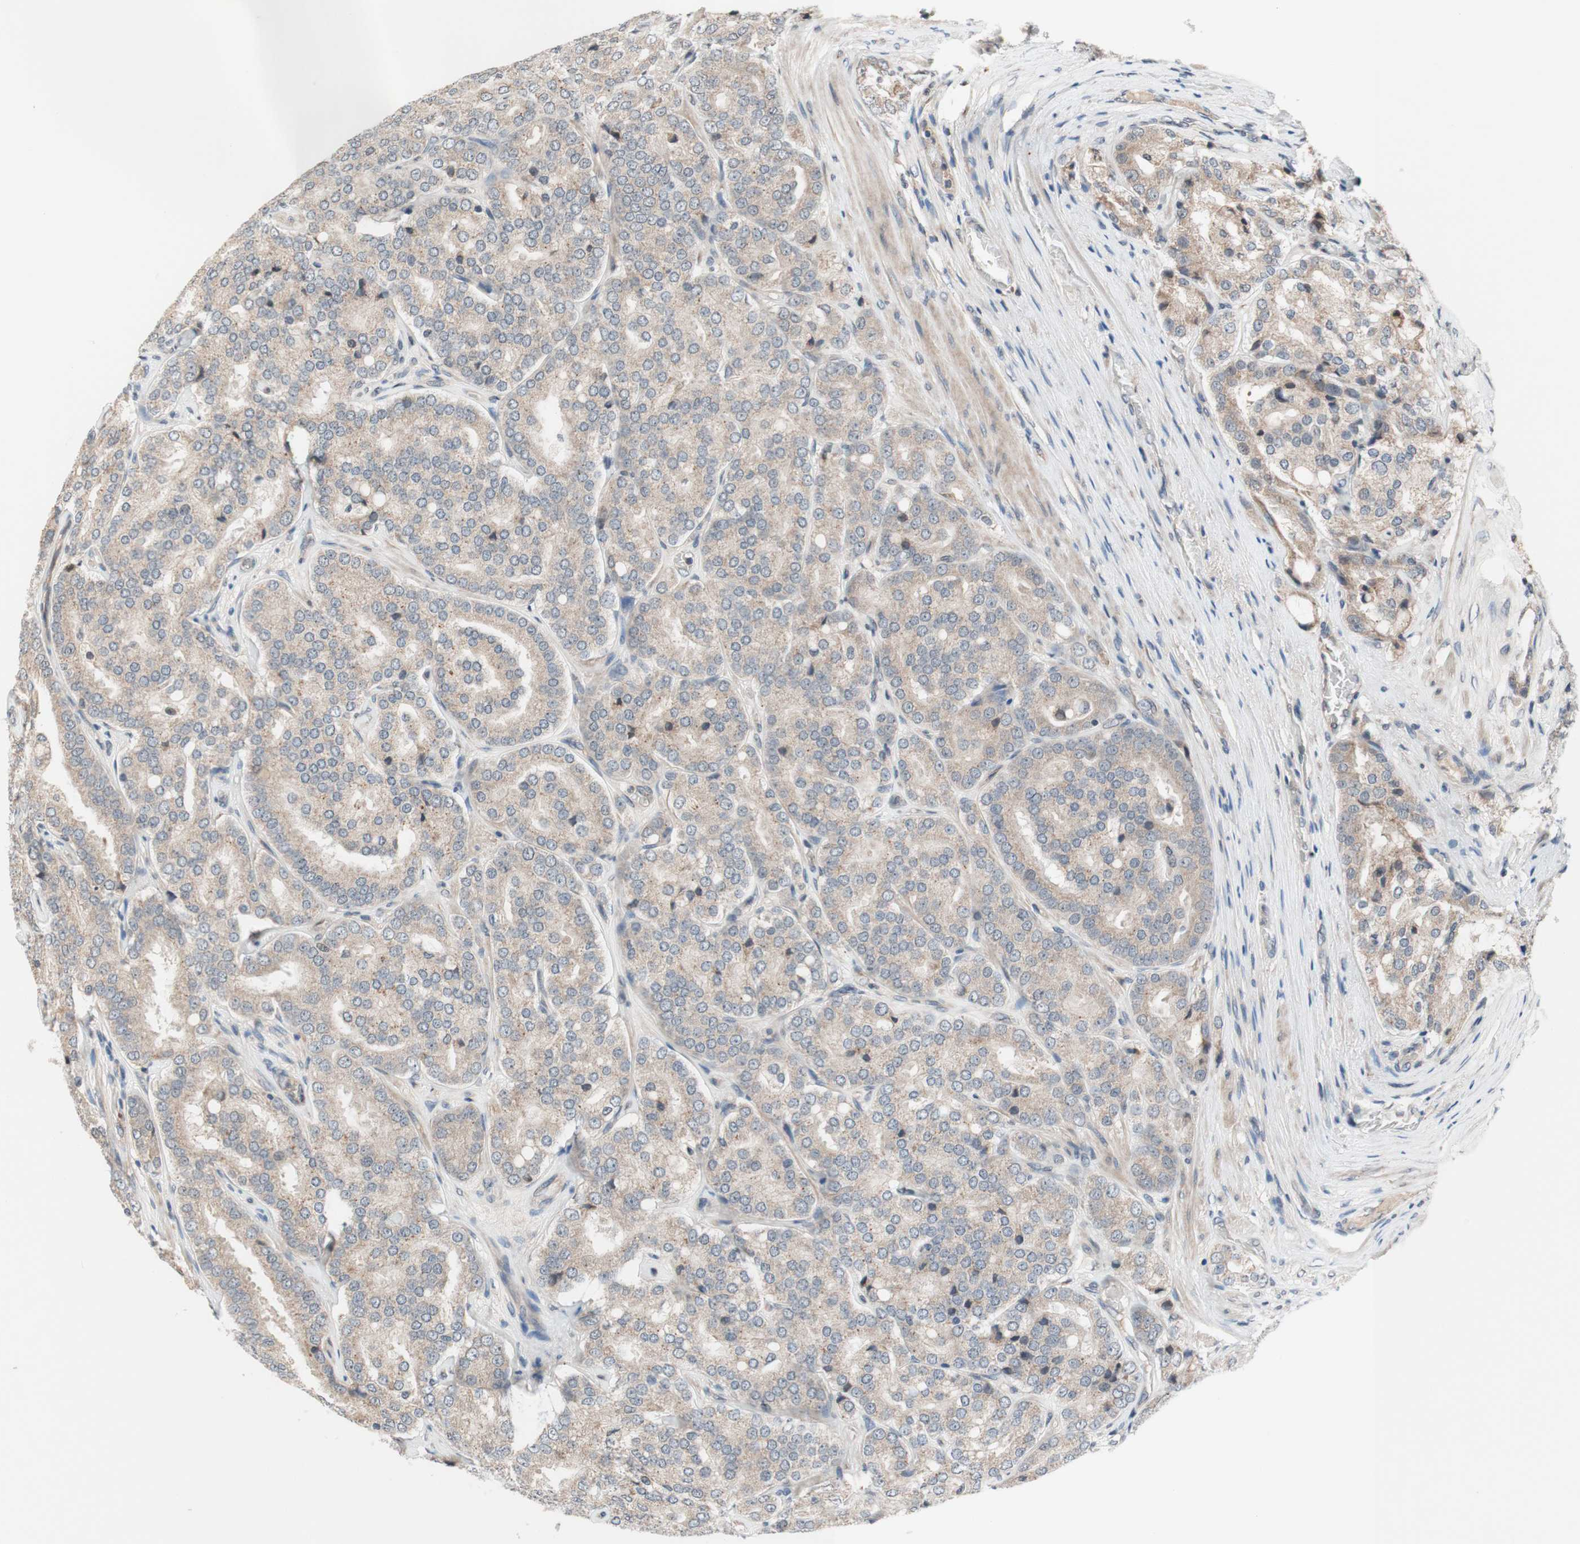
{"staining": {"intensity": "weak", "quantity": ">75%", "location": "cytoplasmic/membranous"}, "tissue": "prostate cancer", "cell_type": "Tumor cells", "image_type": "cancer", "snomed": [{"axis": "morphology", "description": "Adenocarcinoma, High grade"}, {"axis": "topography", "description": "Prostate"}], "caption": "The photomicrograph exhibits staining of prostate high-grade adenocarcinoma, revealing weak cytoplasmic/membranous protein expression (brown color) within tumor cells. (IHC, brightfield microscopy, high magnification).", "gene": "CD55", "patient": {"sex": "male", "age": 65}}